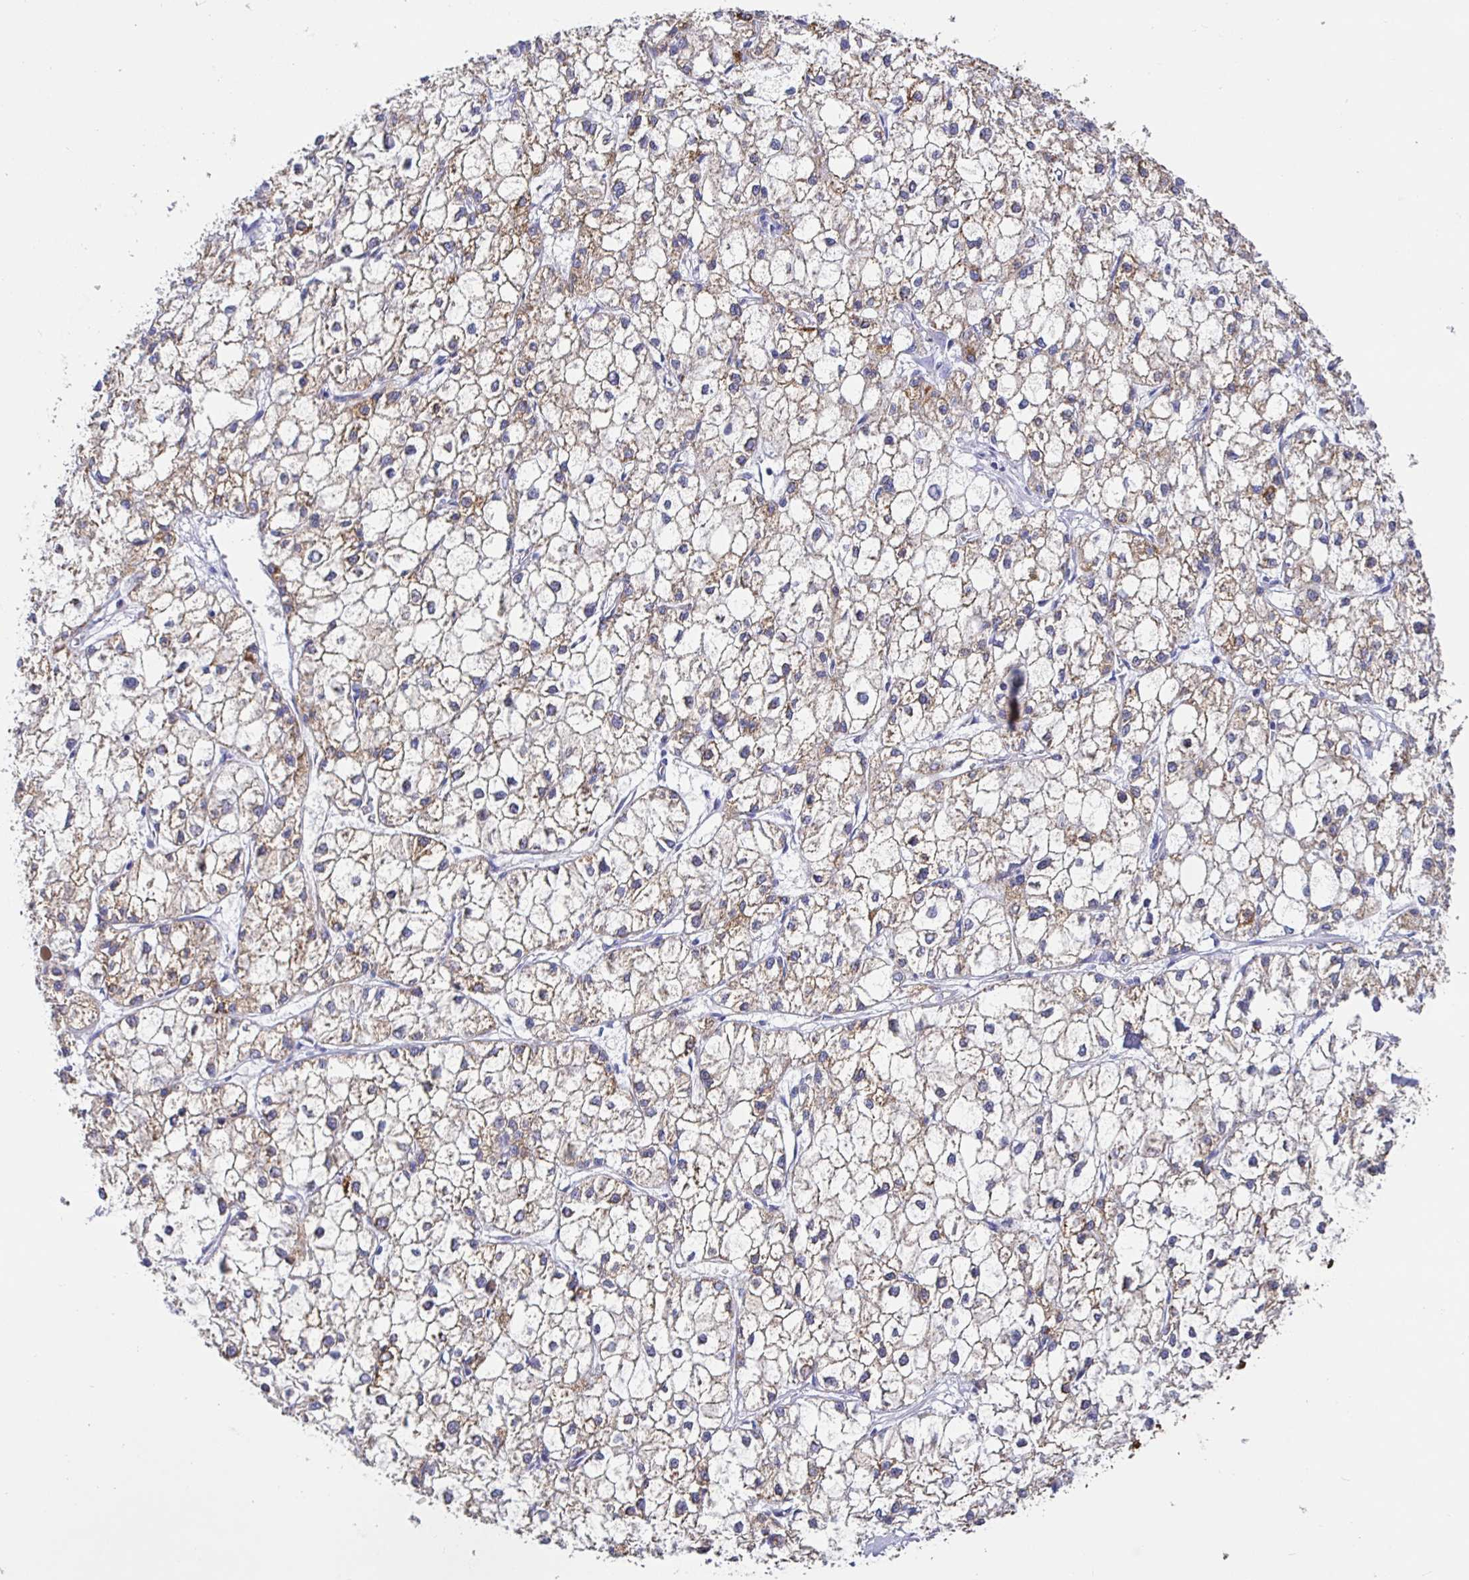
{"staining": {"intensity": "weak", "quantity": "25%-75%", "location": "cytoplasmic/membranous"}, "tissue": "liver cancer", "cell_type": "Tumor cells", "image_type": "cancer", "snomed": [{"axis": "morphology", "description": "Carcinoma, Hepatocellular, NOS"}, {"axis": "topography", "description": "Liver"}], "caption": "Liver cancer (hepatocellular carcinoma) was stained to show a protein in brown. There is low levels of weak cytoplasmic/membranous staining in approximately 25%-75% of tumor cells. (brown staining indicates protein expression, while blue staining denotes nuclei).", "gene": "MAOA", "patient": {"sex": "female", "age": 43}}